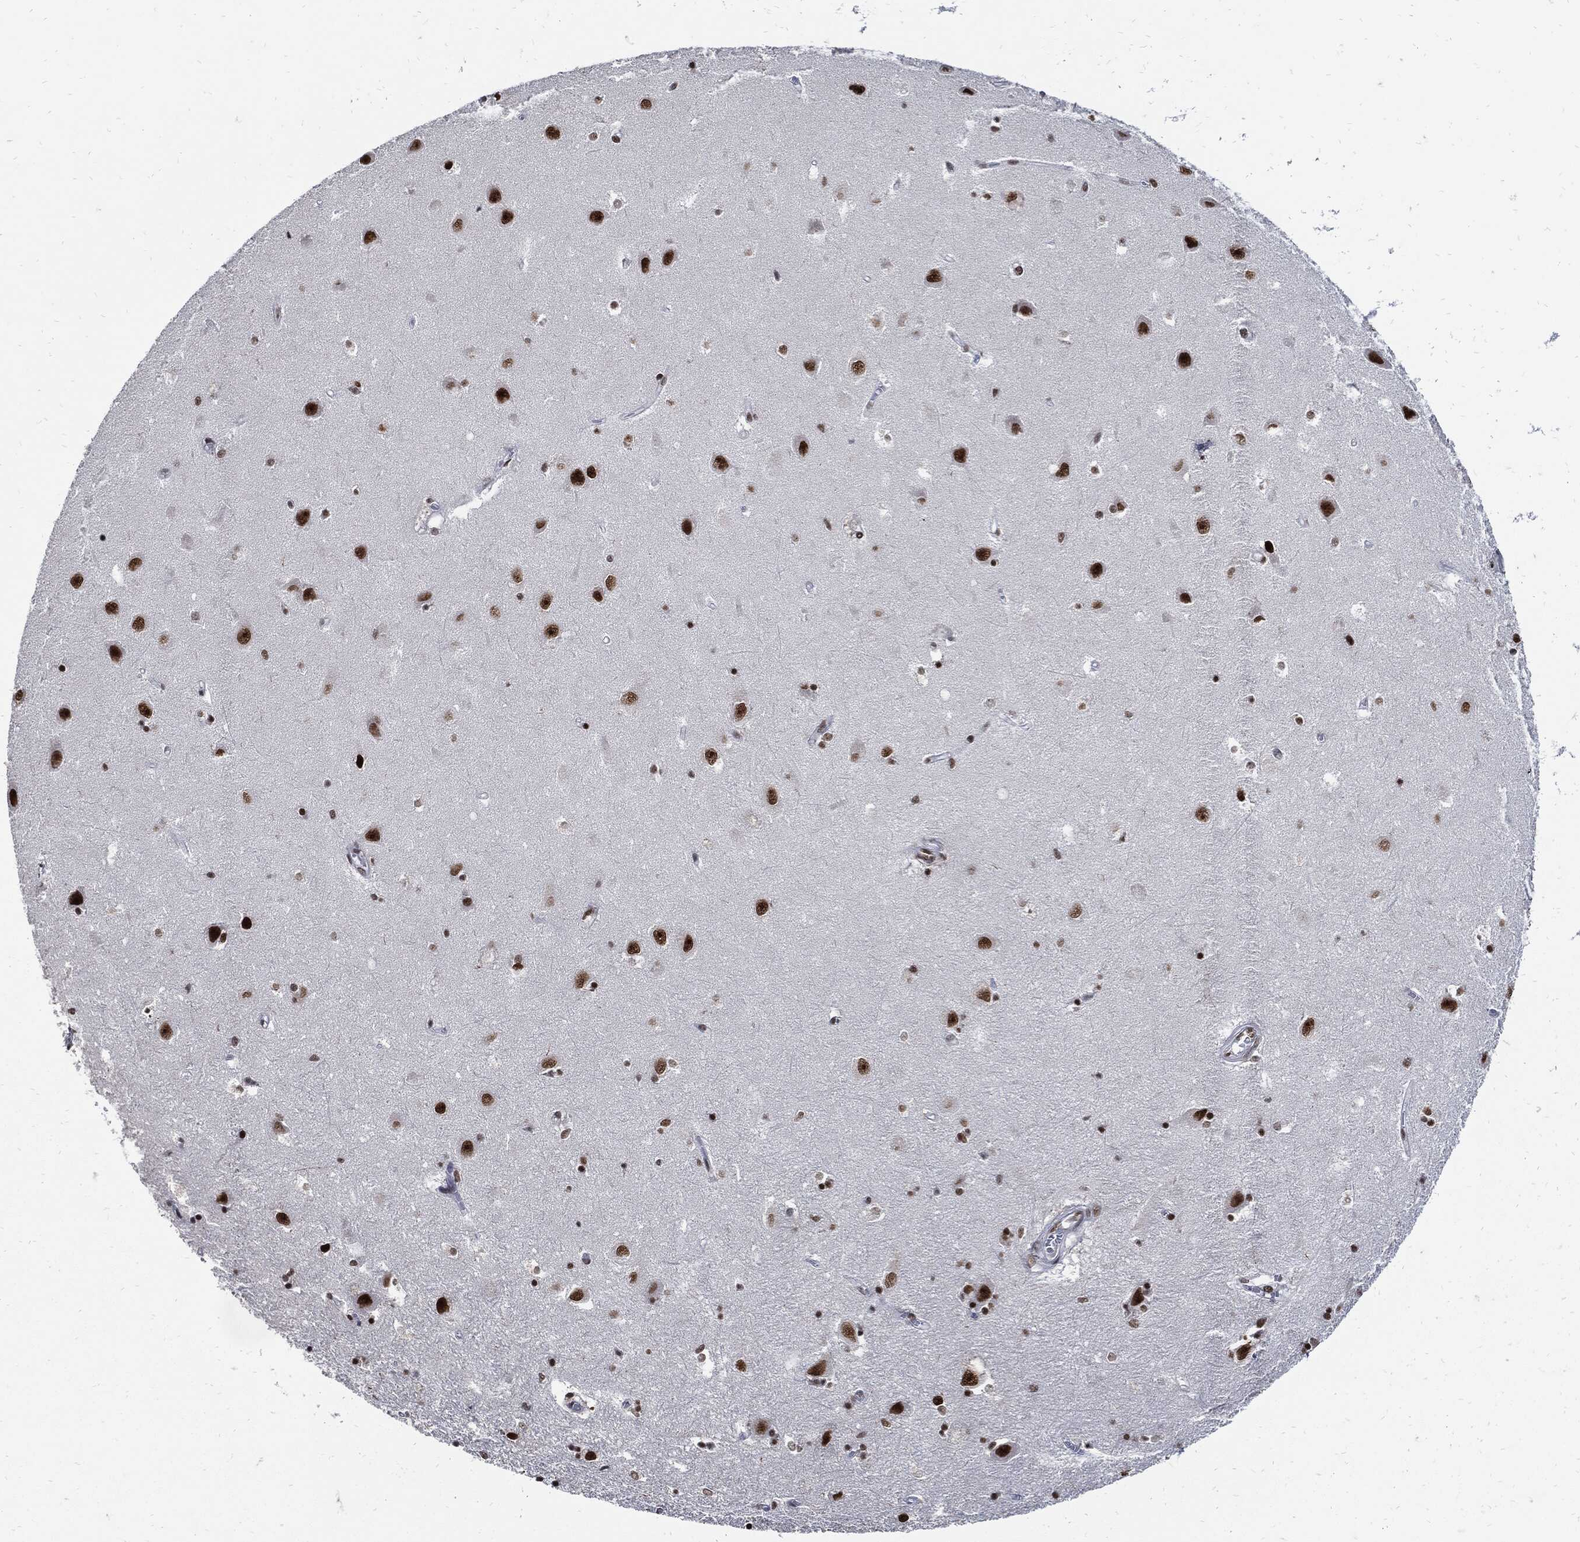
{"staining": {"intensity": "strong", "quantity": ">75%", "location": "nuclear"}, "tissue": "hippocampus", "cell_type": "Glial cells", "image_type": "normal", "snomed": [{"axis": "morphology", "description": "Normal tissue, NOS"}, {"axis": "topography", "description": "Hippocampus"}], "caption": "A brown stain labels strong nuclear positivity of a protein in glial cells of normal human hippocampus. (DAB (3,3'-diaminobenzidine) IHC with brightfield microscopy, high magnification).", "gene": "TERF2", "patient": {"sex": "female", "age": 64}}